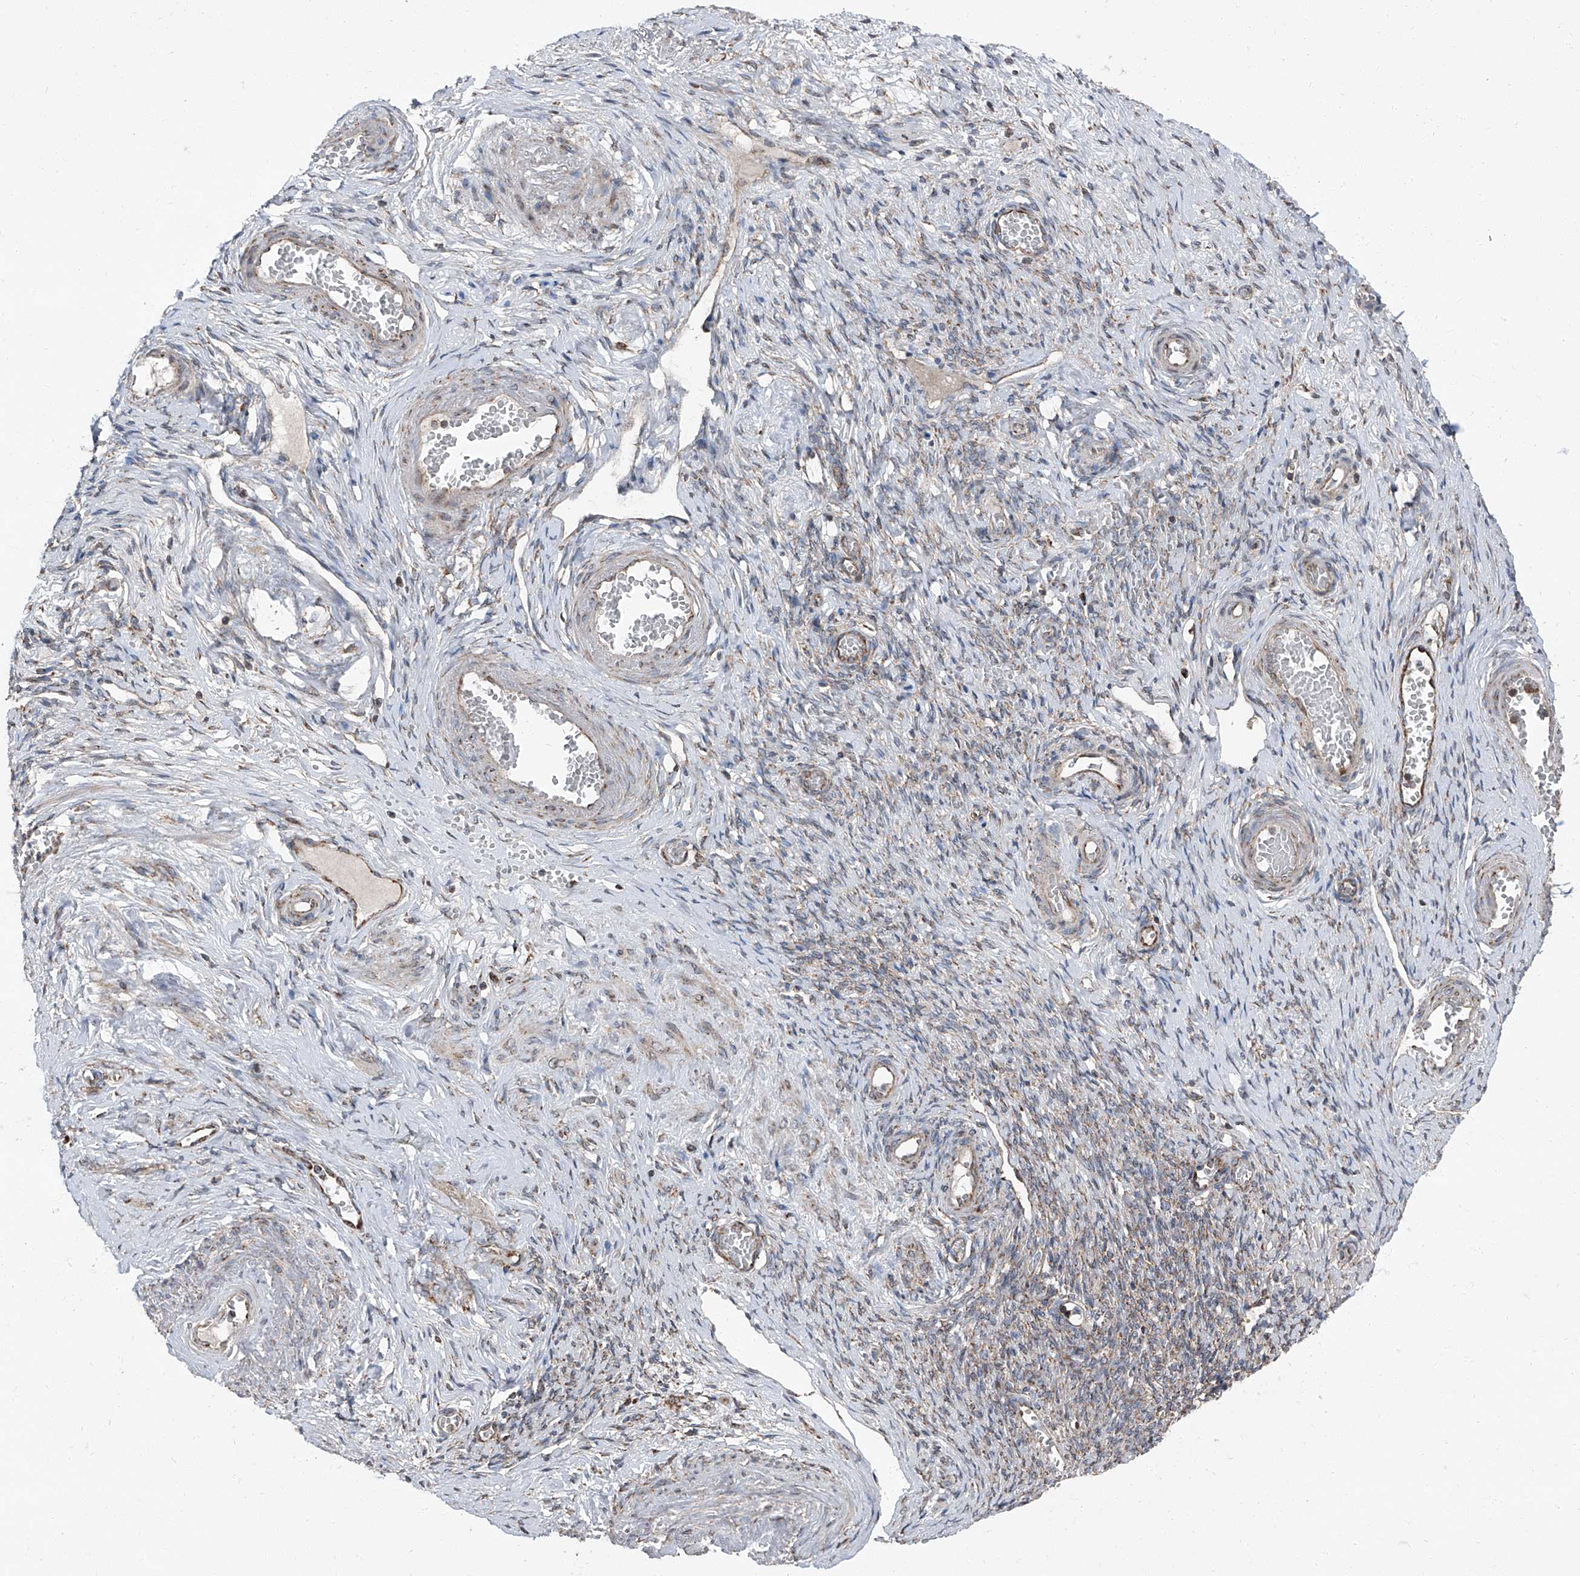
{"staining": {"intensity": "weak", "quantity": ">75%", "location": "cytoplasmic/membranous"}, "tissue": "adipose tissue", "cell_type": "Adipocytes", "image_type": "normal", "snomed": [{"axis": "morphology", "description": "Normal tissue, NOS"}, {"axis": "topography", "description": "Vascular tissue"}, {"axis": "topography", "description": "Fallopian tube"}, {"axis": "topography", "description": "Ovary"}], "caption": "Protein staining of normal adipose tissue exhibits weak cytoplasmic/membranous positivity in approximately >75% of adipocytes.", "gene": "LIMK1", "patient": {"sex": "female", "age": 67}}